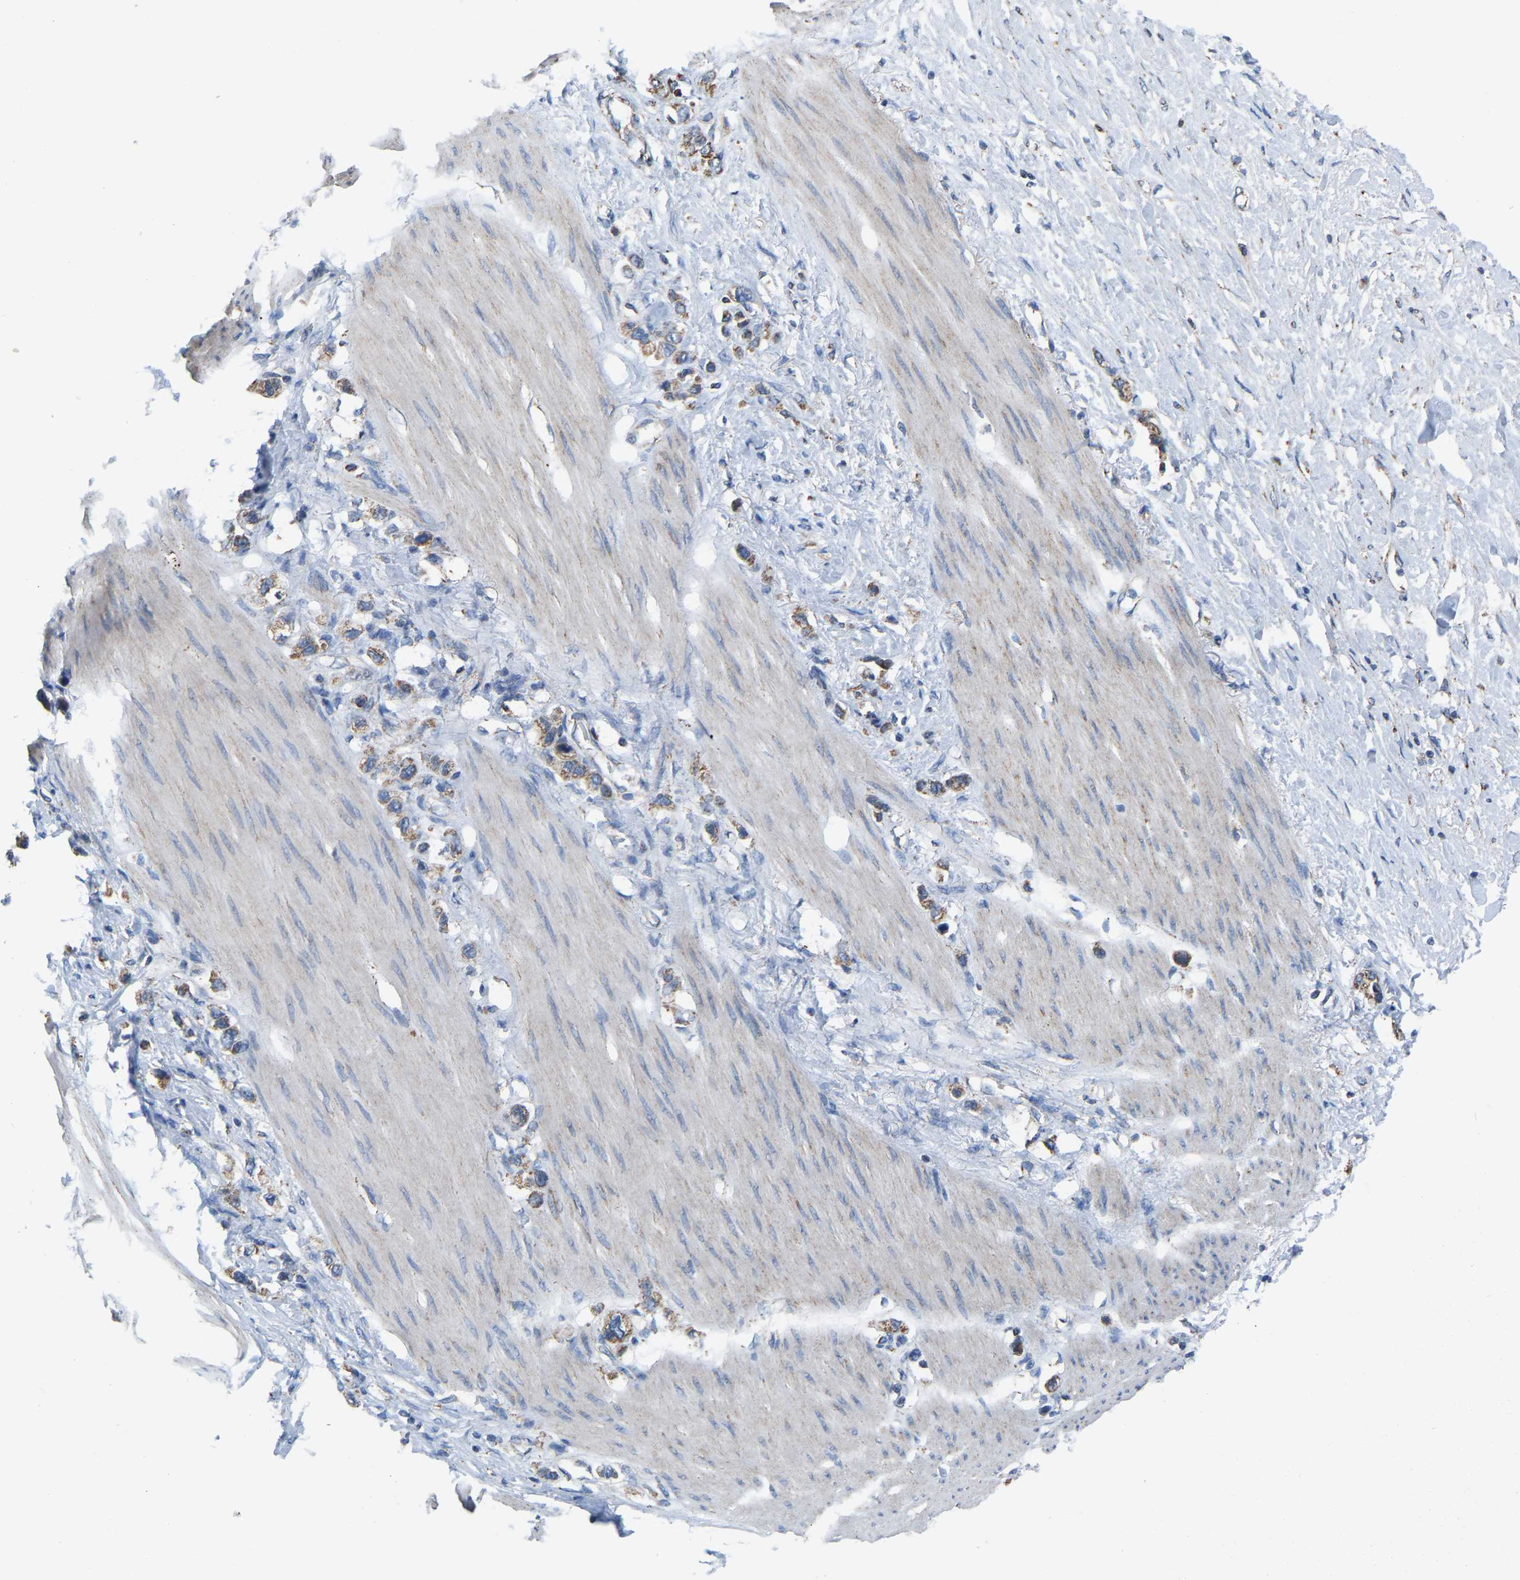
{"staining": {"intensity": "moderate", "quantity": ">75%", "location": "cytoplasmic/membranous"}, "tissue": "stomach cancer", "cell_type": "Tumor cells", "image_type": "cancer", "snomed": [{"axis": "morphology", "description": "Adenocarcinoma, NOS"}, {"axis": "topography", "description": "Stomach"}], "caption": "Immunohistochemistry image of stomach cancer (adenocarcinoma) stained for a protein (brown), which displays medium levels of moderate cytoplasmic/membranous staining in approximately >75% of tumor cells.", "gene": "BCL10", "patient": {"sex": "female", "age": 65}}